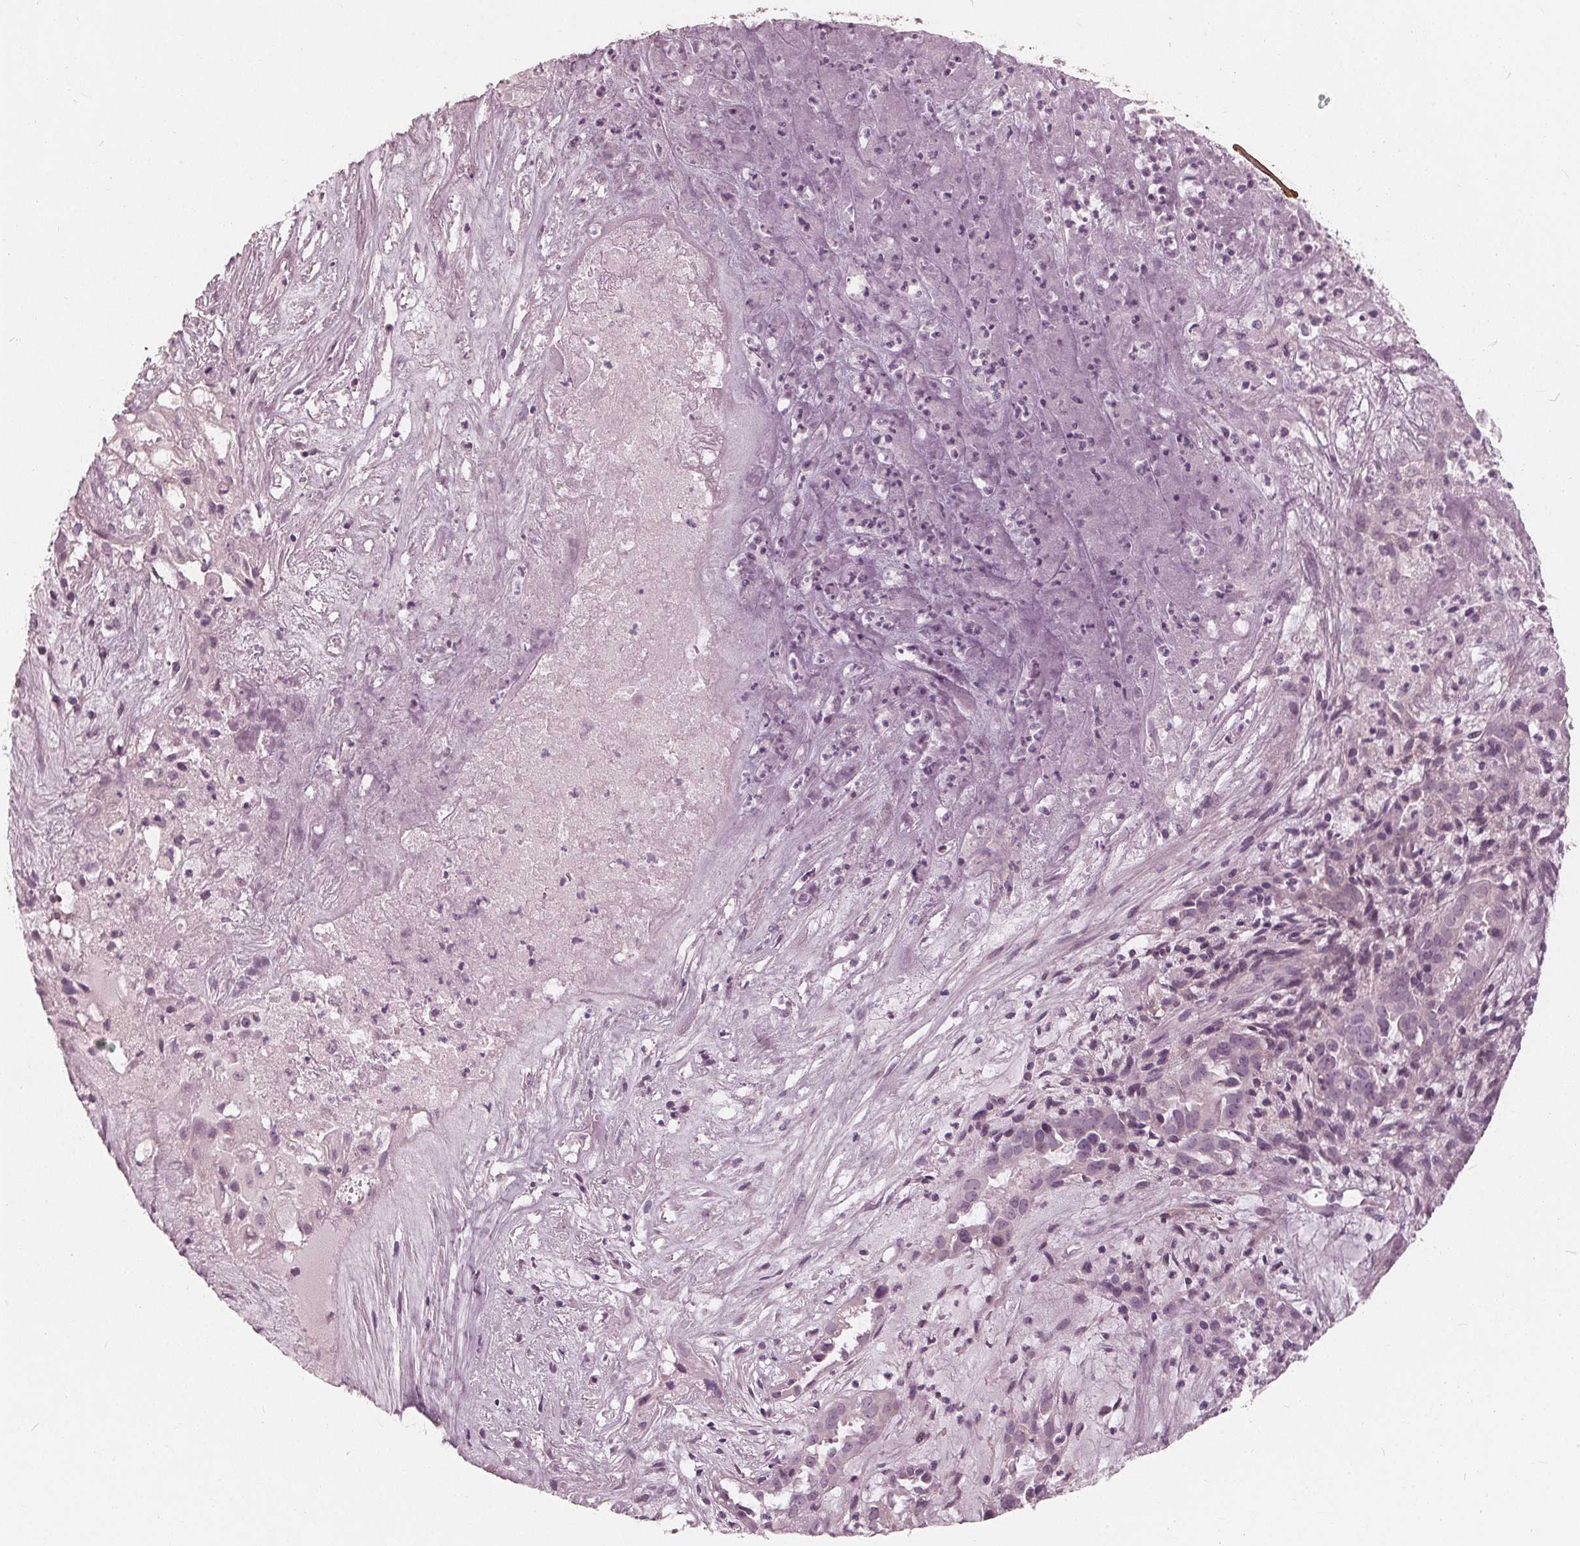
{"staining": {"intensity": "negative", "quantity": "none", "location": "none"}, "tissue": "ovarian cancer", "cell_type": "Tumor cells", "image_type": "cancer", "snomed": [{"axis": "morphology", "description": "Carcinoma, endometroid"}, {"axis": "topography", "description": "Ovary"}], "caption": "Tumor cells are negative for protein expression in human endometroid carcinoma (ovarian).", "gene": "SAT2", "patient": {"sex": "female", "age": 64}}